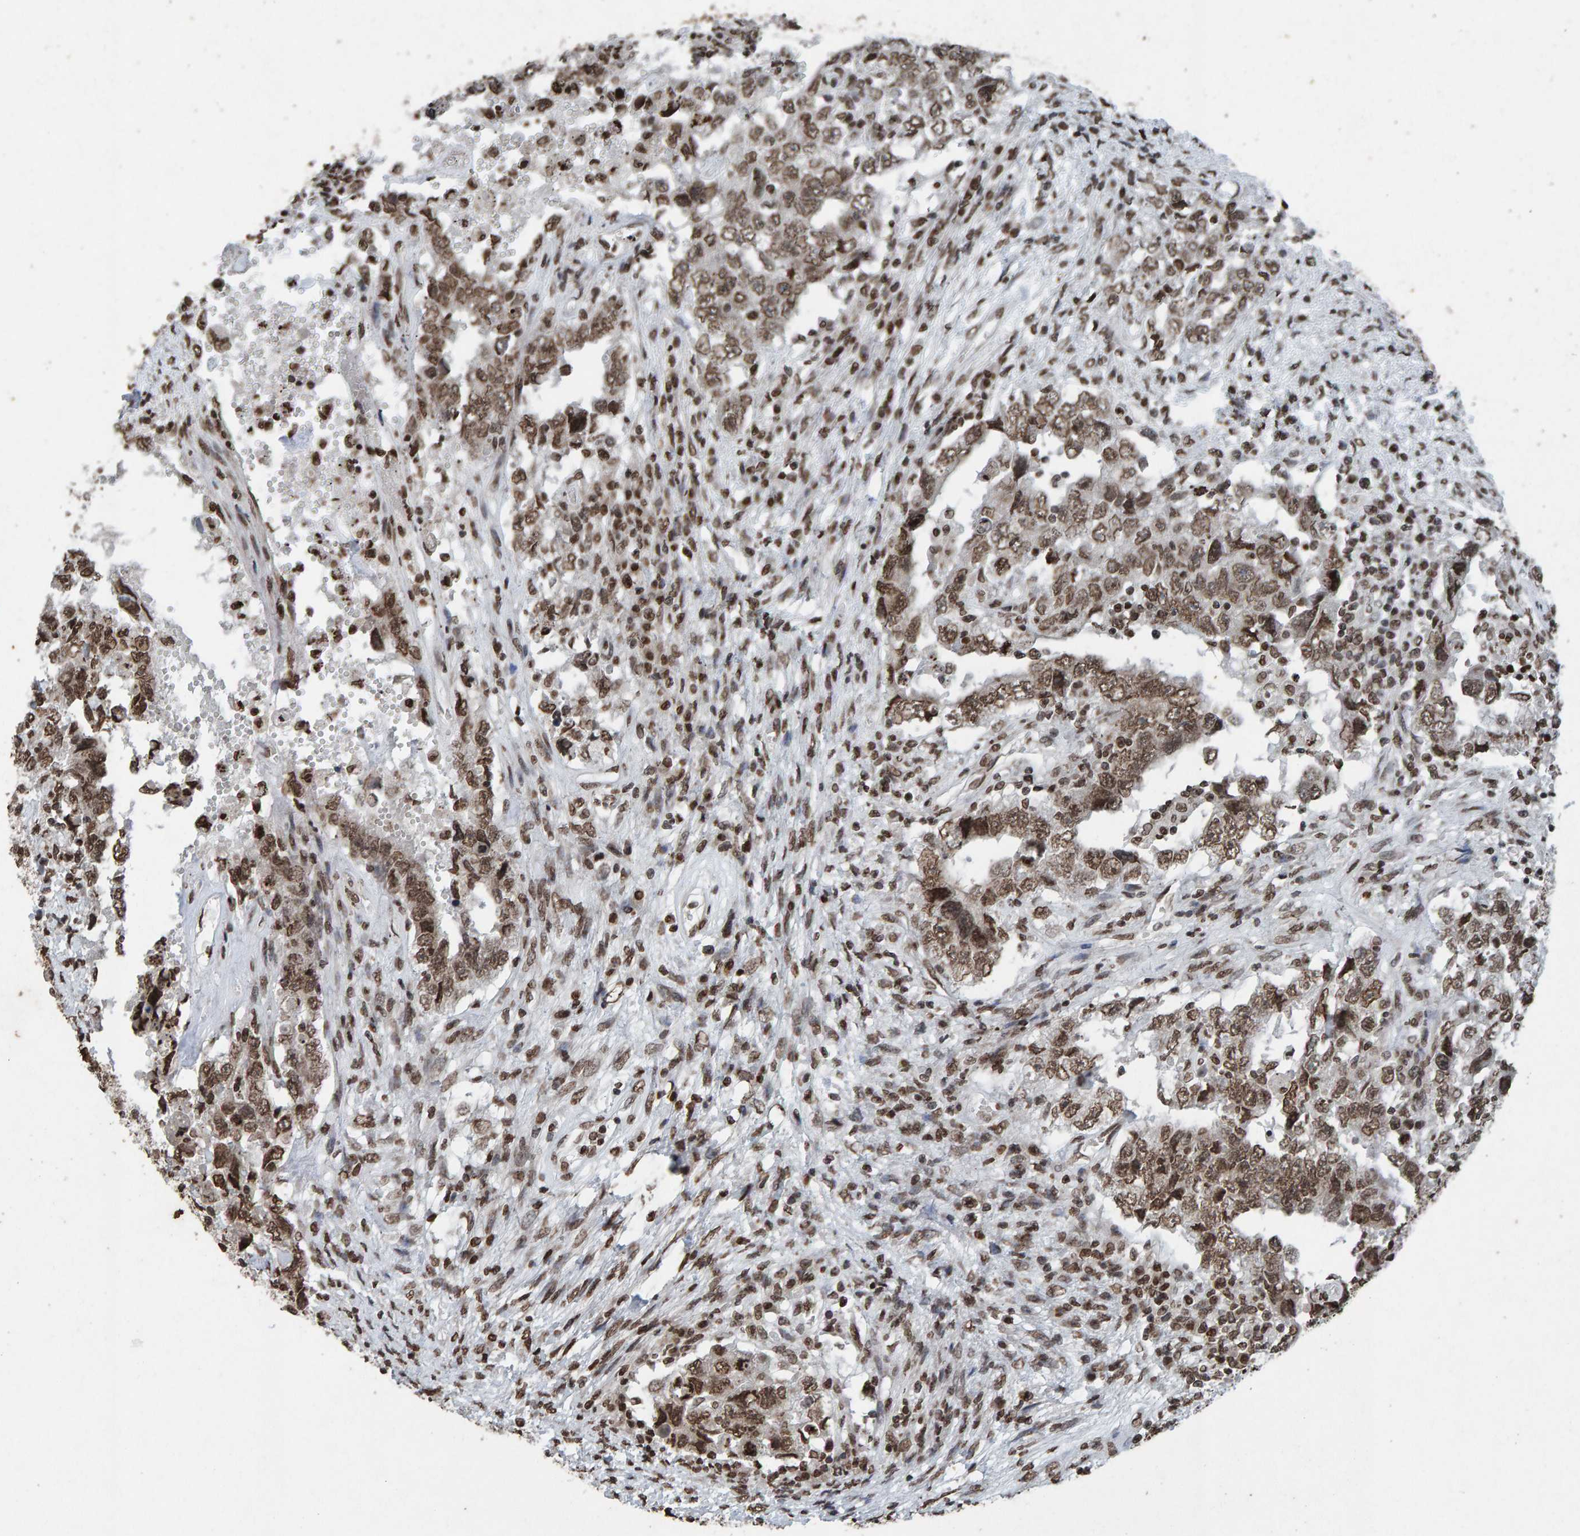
{"staining": {"intensity": "moderate", "quantity": ">75%", "location": "nuclear"}, "tissue": "testis cancer", "cell_type": "Tumor cells", "image_type": "cancer", "snomed": [{"axis": "morphology", "description": "Carcinoma, Embryonal, NOS"}, {"axis": "topography", "description": "Testis"}], "caption": "This is a micrograph of immunohistochemistry (IHC) staining of testis embryonal carcinoma, which shows moderate positivity in the nuclear of tumor cells.", "gene": "H2AZ1", "patient": {"sex": "male", "age": 26}}